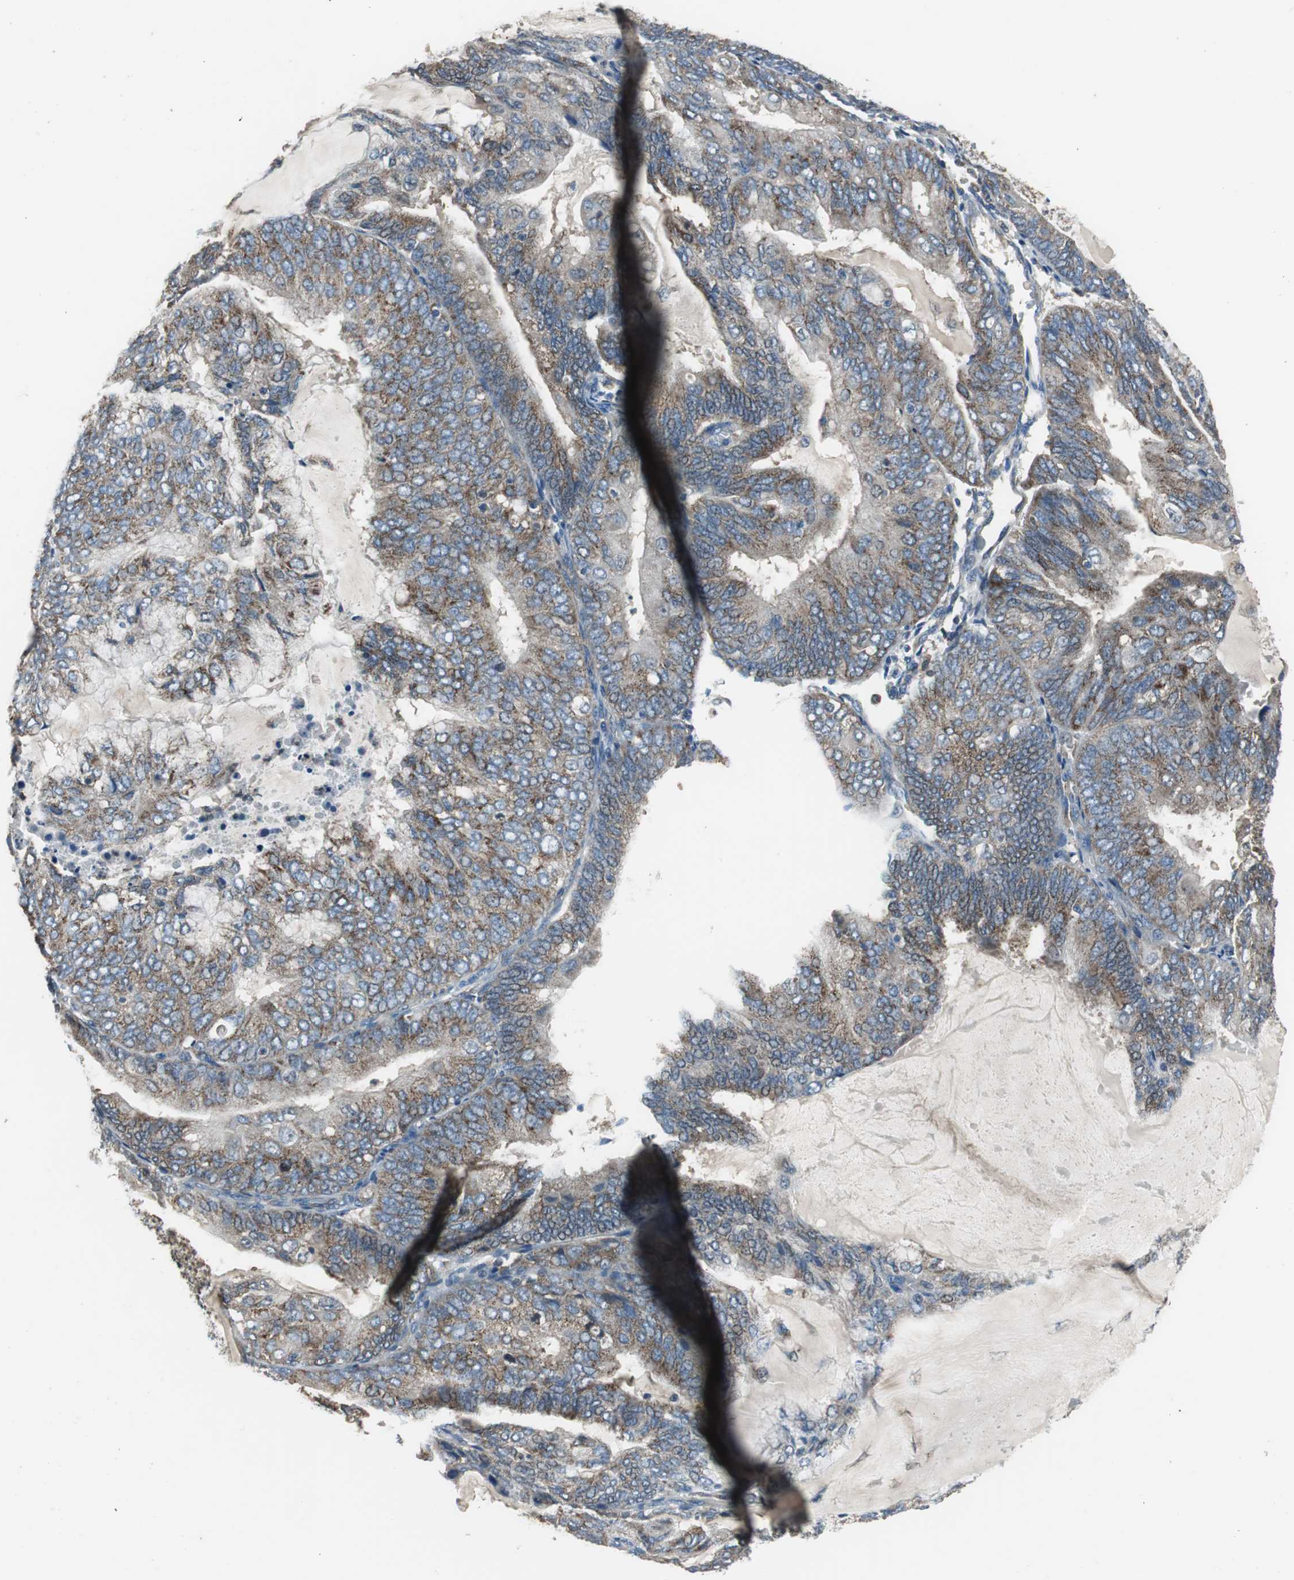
{"staining": {"intensity": "moderate", "quantity": ">75%", "location": "cytoplasmic/membranous"}, "tissue": "endometrial cancer", "cell_type": "Tumor cells", "image_type": "cancer", "snomed": [{"axis": "morphology", "description": "Adenocarcinoma, NOS"}, {"axis": "topography", "description": "Endometrium"}], "caption": "Protein analysis of endometrial cancer tissue reveals moderate cytoplasmic/membranous expression in about >75% of tumor cells.", "gene": "PI4KB", "patient": {"sex": "female", "age": 81}}